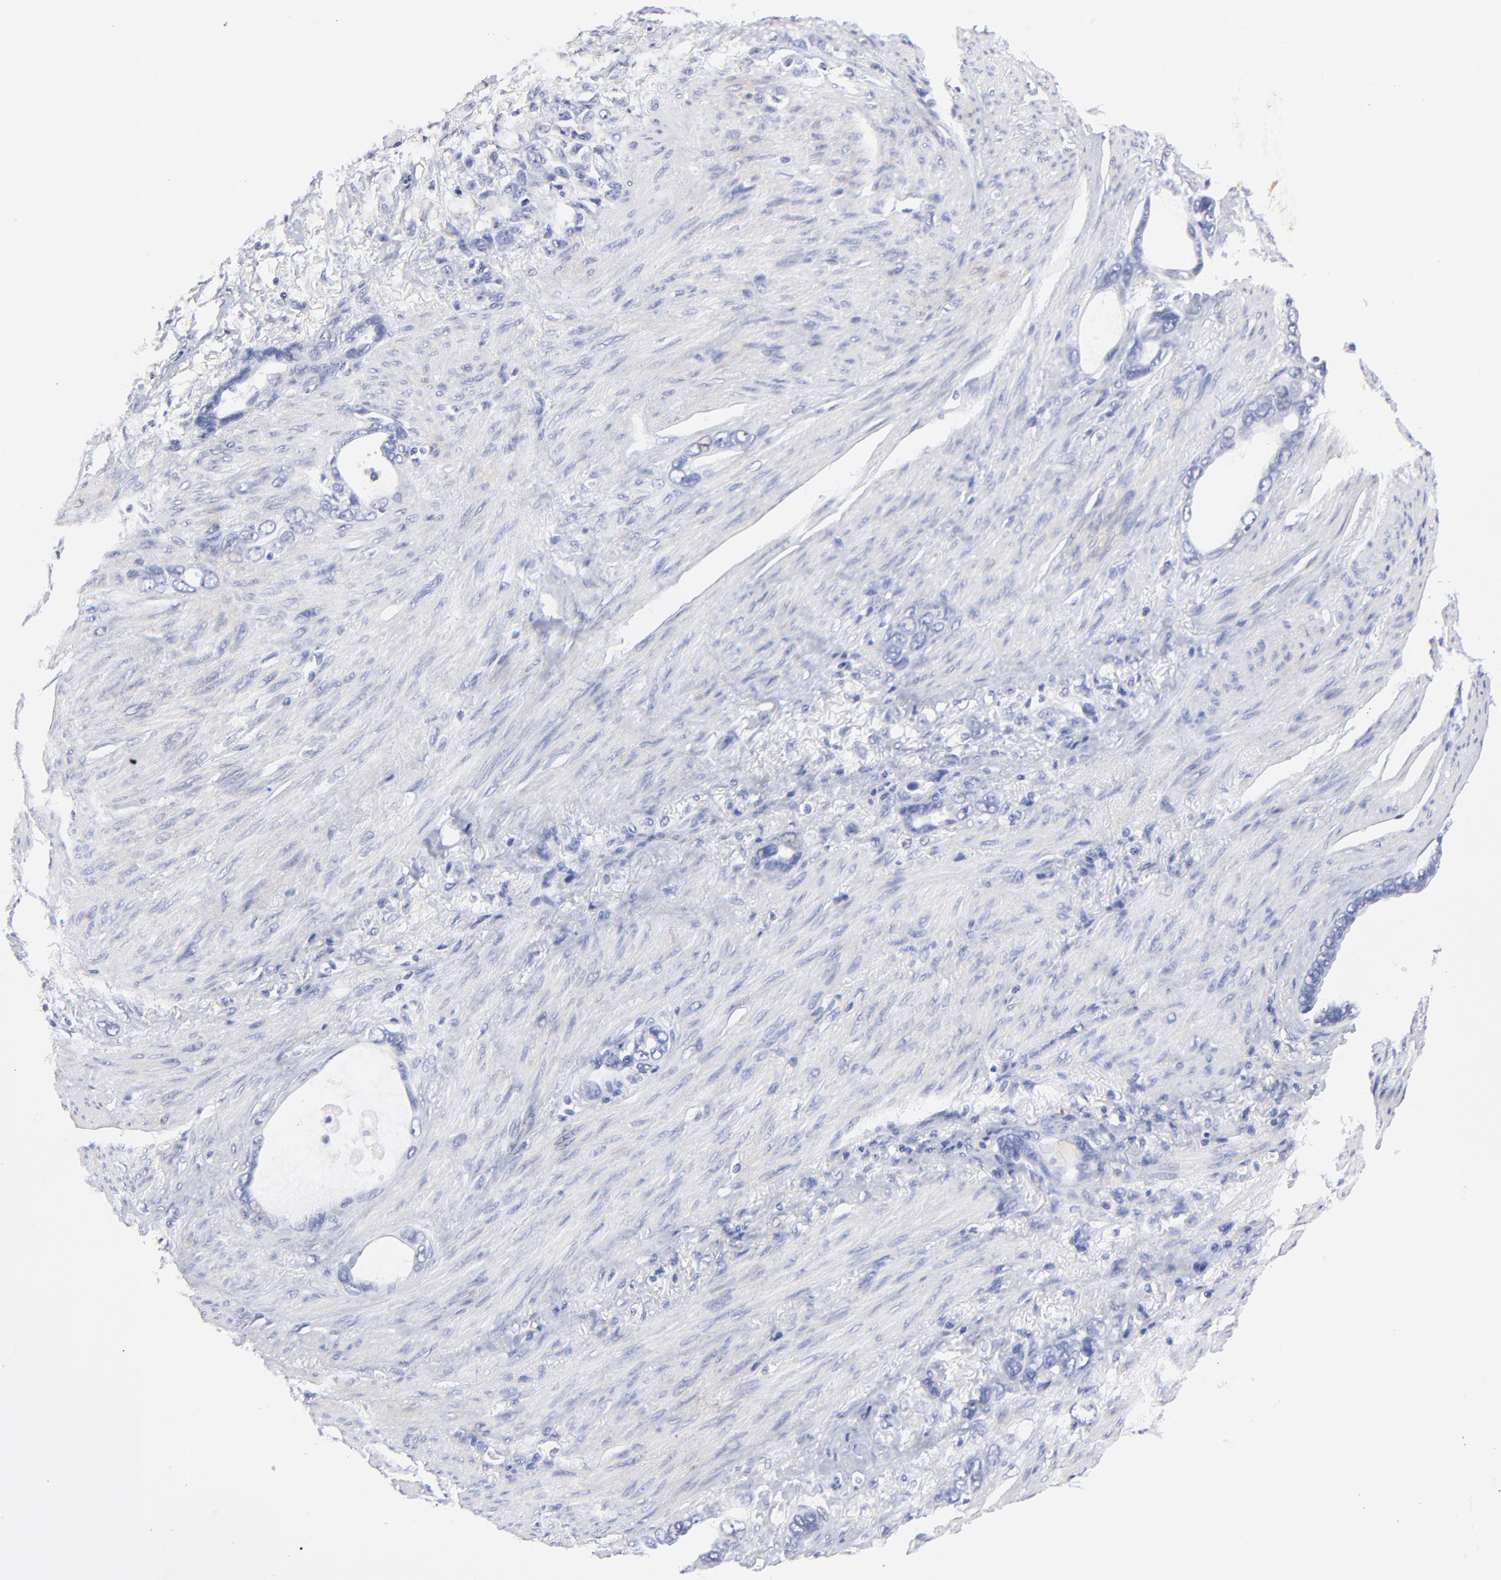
{"staining": {"intensity": "negative", "quantity": "none", "location": "none"}, "tissue": "stomach cancer", "cell_type": "Tumor cells", "image_type": "cancer", "snomed": [{"axis": "morphology", "description": "Adenocarcinoma, NOS"}, {"axis": "topography", "description": "Stomach"}], "caption": "Image shows no significant protein expression in tumor cells of adenocarcinoma (stomach).", "gene": "HORMAD2", "patient": {"sex": "male", "age": 78}}